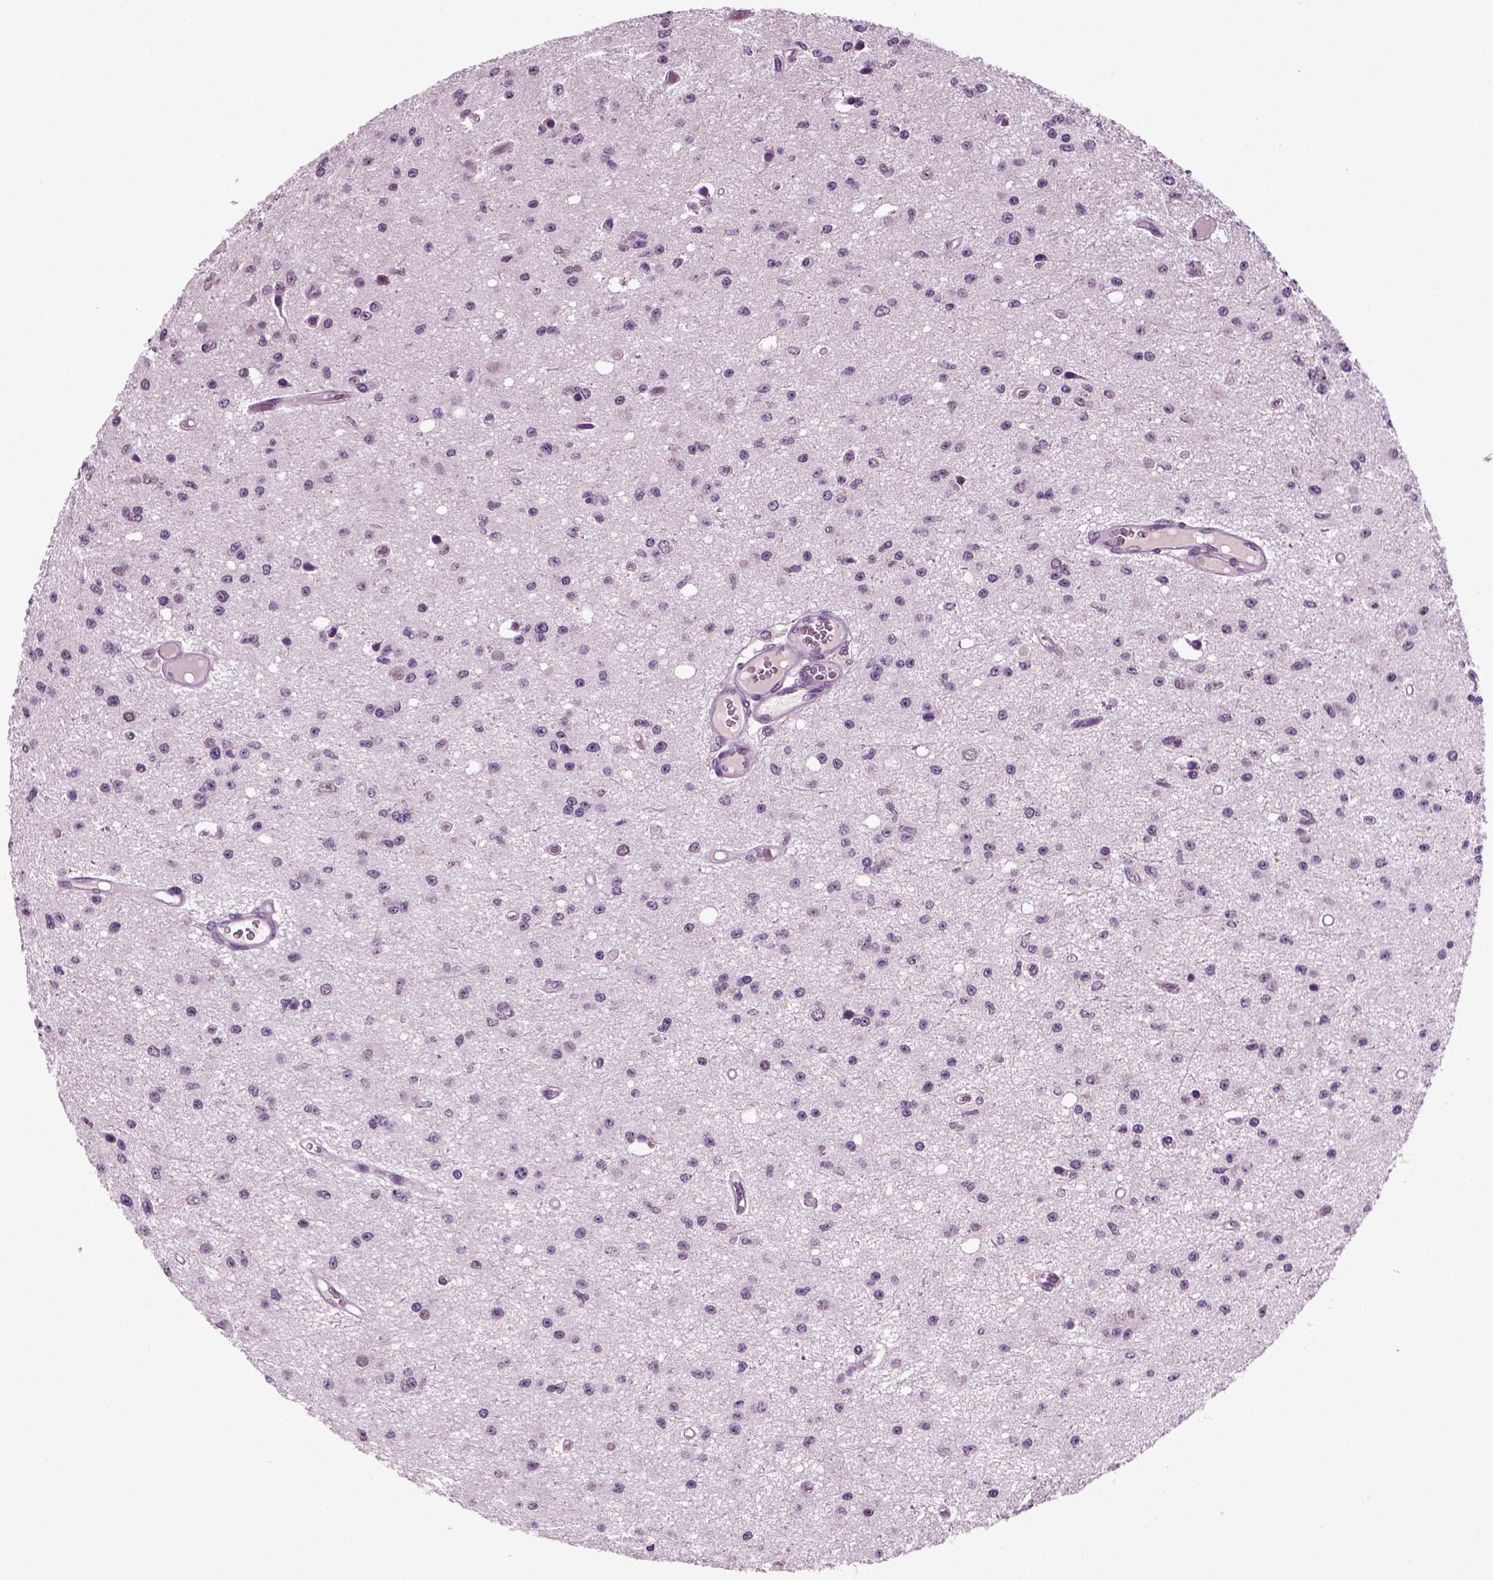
{"staining": {"intensity": "negative", "quantity": "none", "location": "none"}, "tissue": "glioma", "cell_type": "Tumor cells", "image_type": "cancer", "snomed": [{"axis": "morphology", "description": "Glioma, malignant, Low grade"}, {"axis": "topography", "description": "Brain"}], "caption": "This is an immunohistochemistry histopathology image of human malignant glioma (low-grade). There is no positivity in tumor cells.", "gene": "SPATA17", "patient": {"sex": "female", "age": 45}}